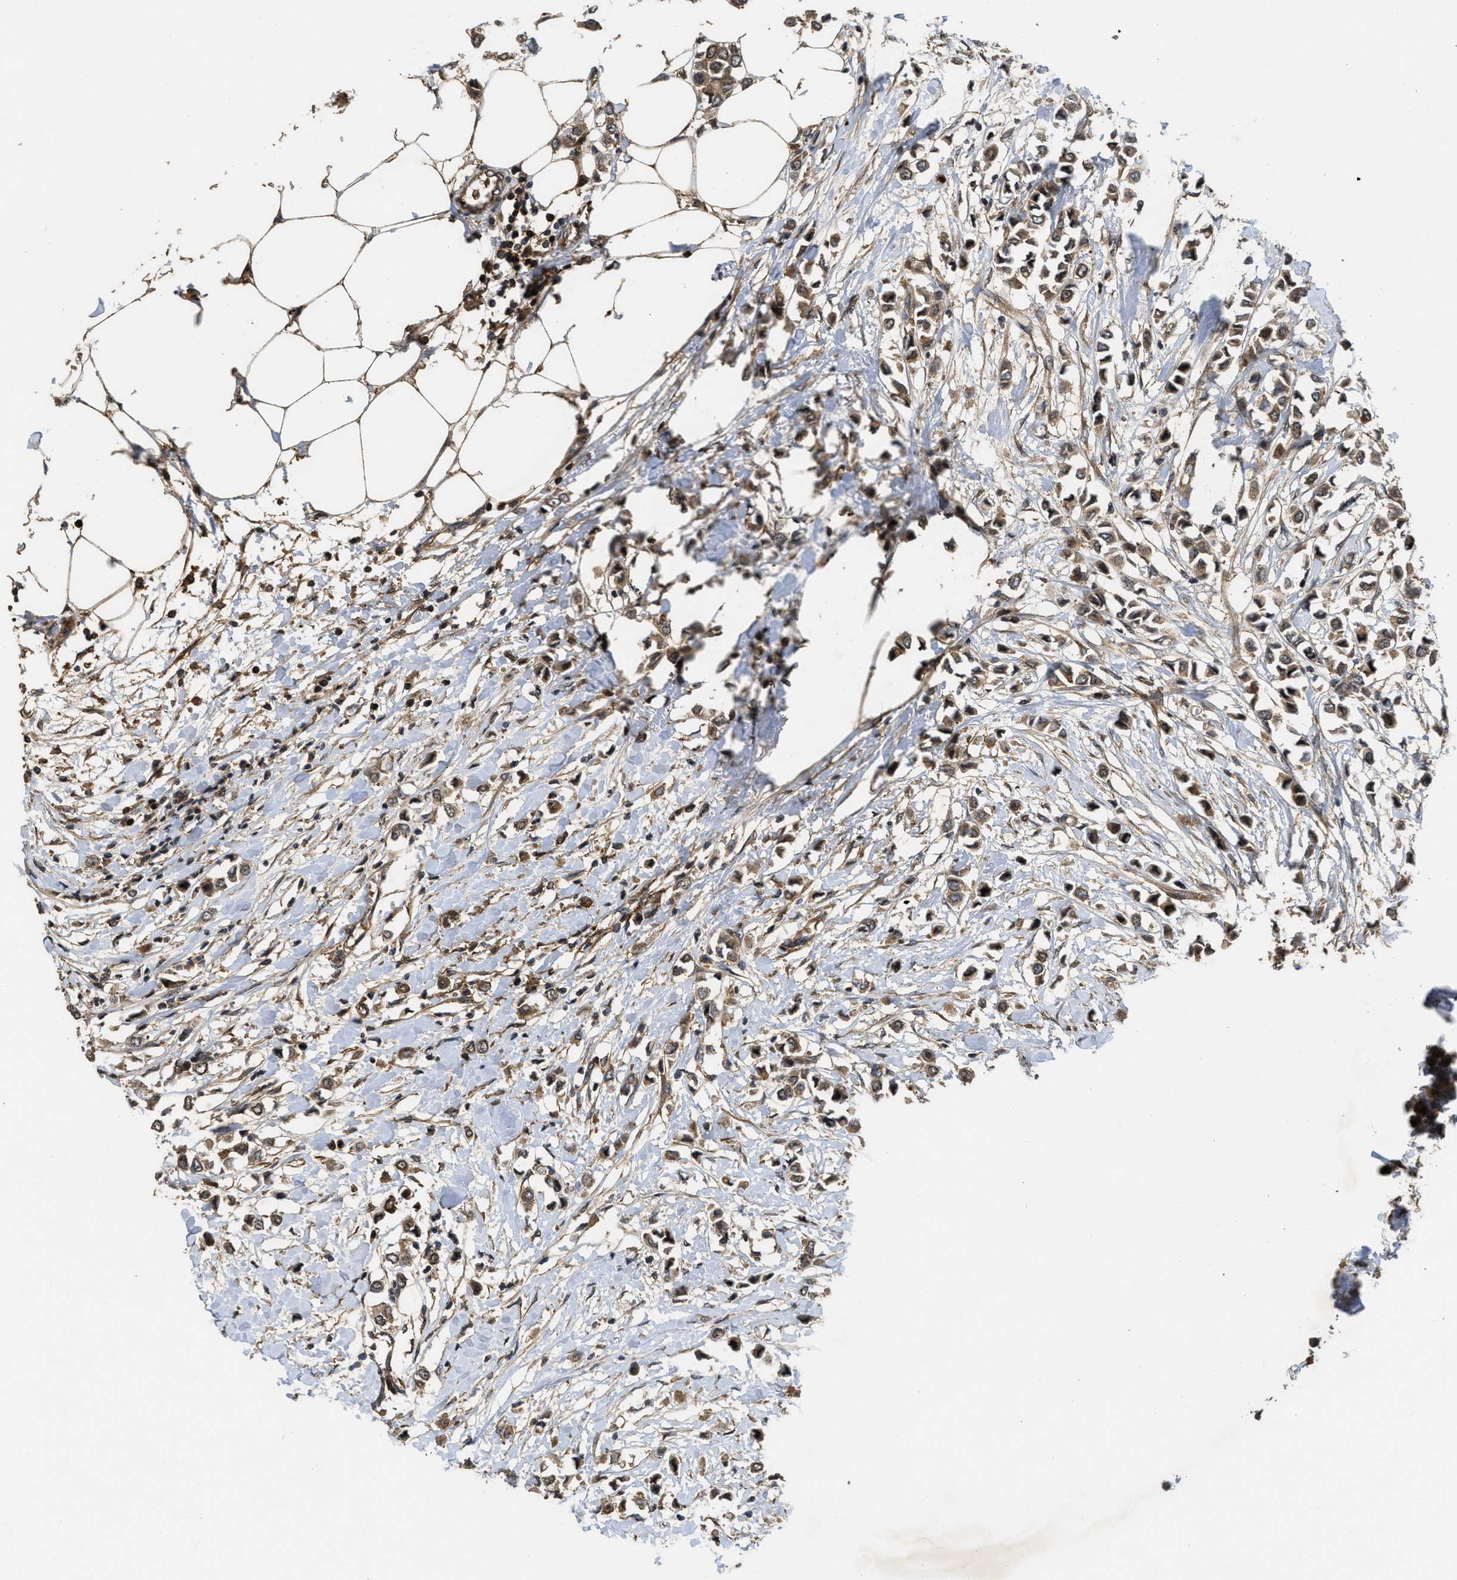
{"staining": {"intensity": "moderate", "quantity": ">75%", "location": "cytoplasmic/membranous,nuclear"}, "tissue": "breast cancer", "cell_type": "Tumor cells", "image_type": "cancer", "snomed": [{"axis": "morphology", "description": "Lobular carcinoma"}, {"axis": "topography", "description": "Breast"}], "caption": "About >75% of tumor cells in breast cancer show moderate cytoplasmic/membranous and nuclear protein expression as visualized by brown immunohistochemical staining.", "gene": "CBR3", "patient": {"sex": "female", "age": 51}}